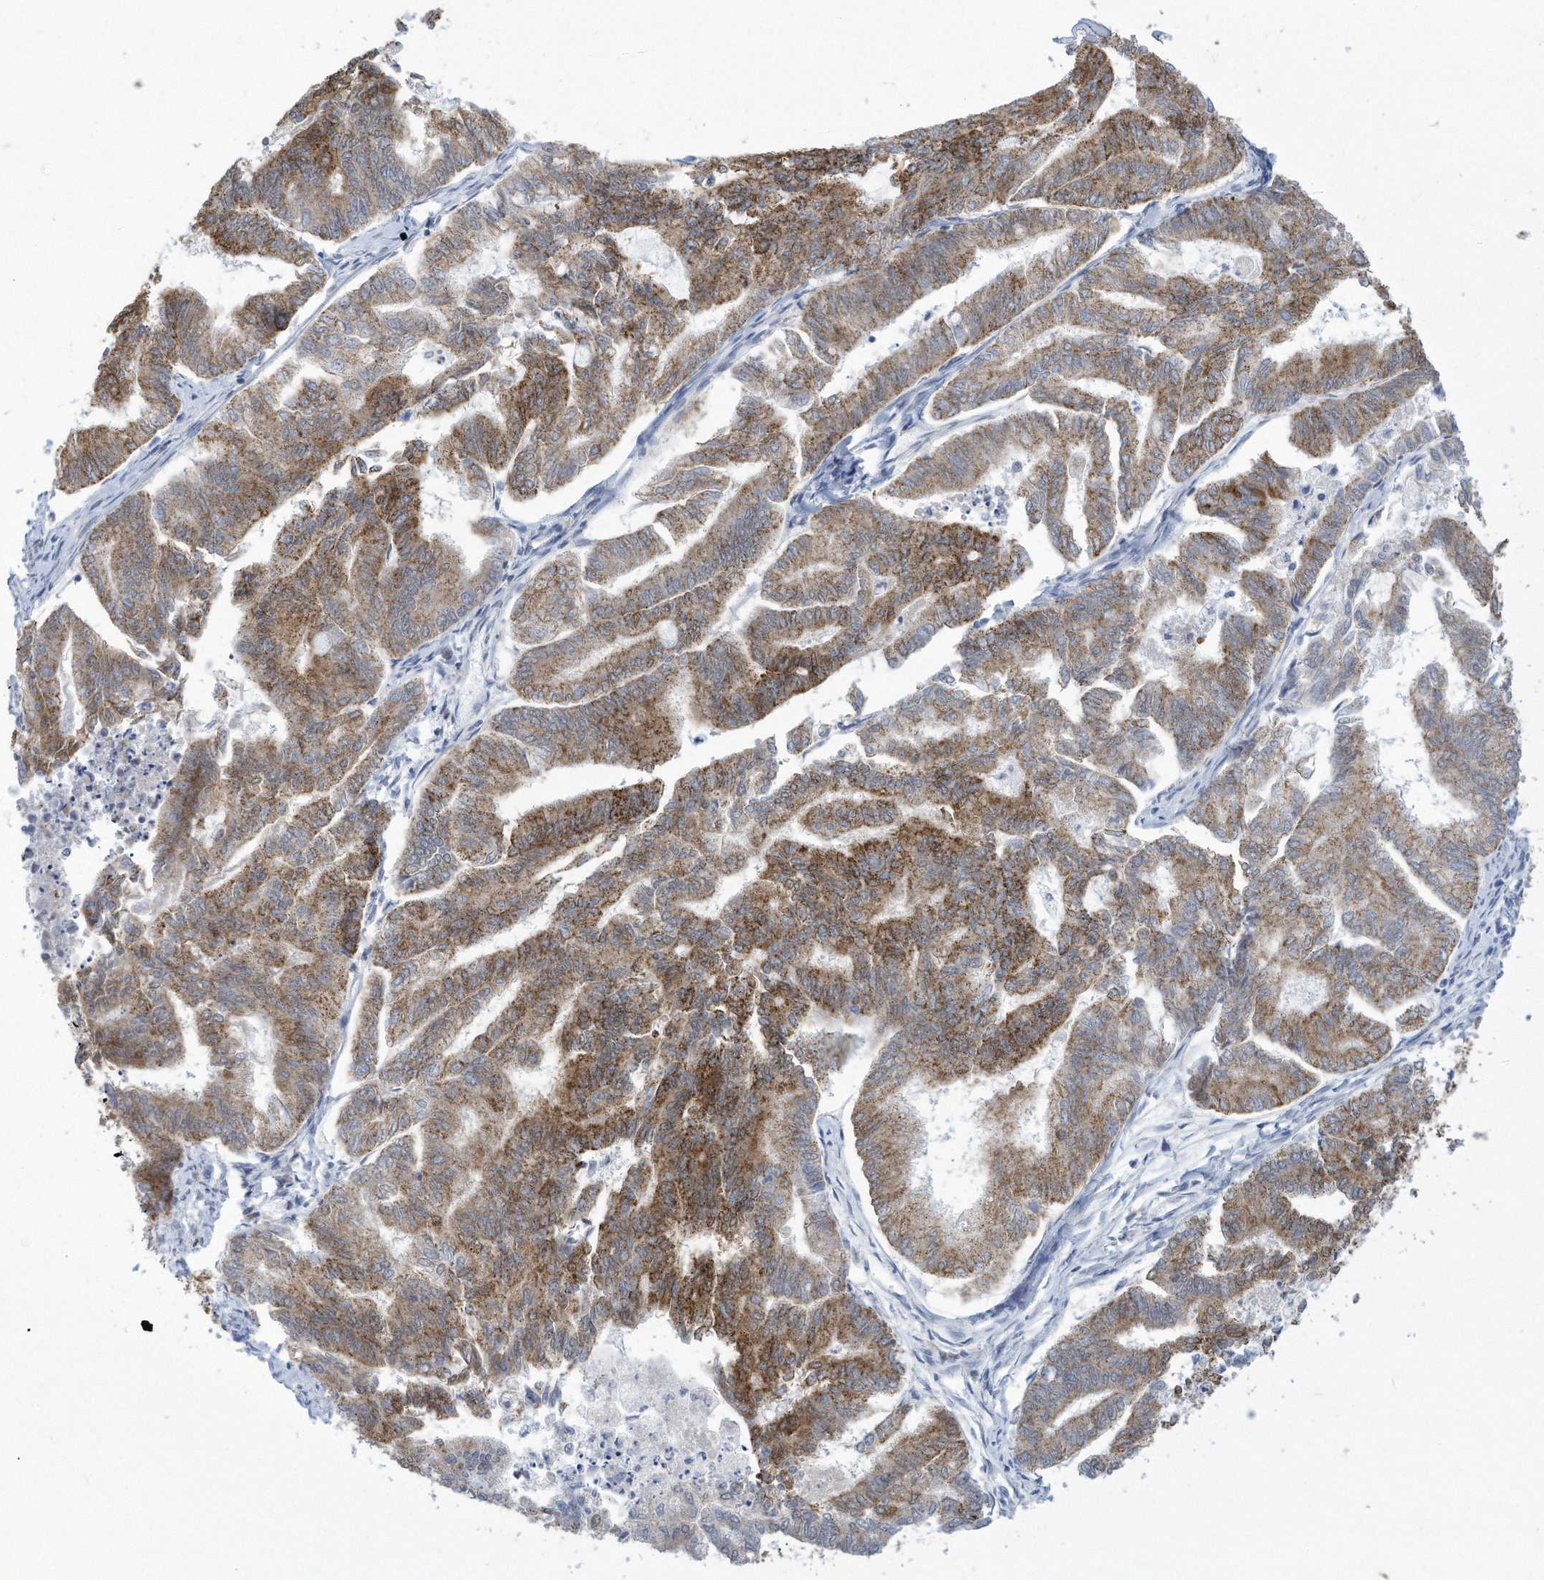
{"staining": {"intensity": "moderate", "quantity": ">75%", "location": "cytoplasmic/membranous"}, "tissue": "endometrial cancer", "cell_type": "Tumor cells", "image_type": "cancer", "snomed": [{"axis": "morphology", "description": "Adenocarcinoma, NOS"}, {"axis": "topography", "description": "Endometrium"}], "caption": "A medium amount of moderate cytoplasmic/membranous positivity is appreciated in approximately >75% of tumor cells in adenocarcinoma (endometrial) tissue.", "gene": "ALDH6A1", "patient": {"sex": "female", "age": 79}}